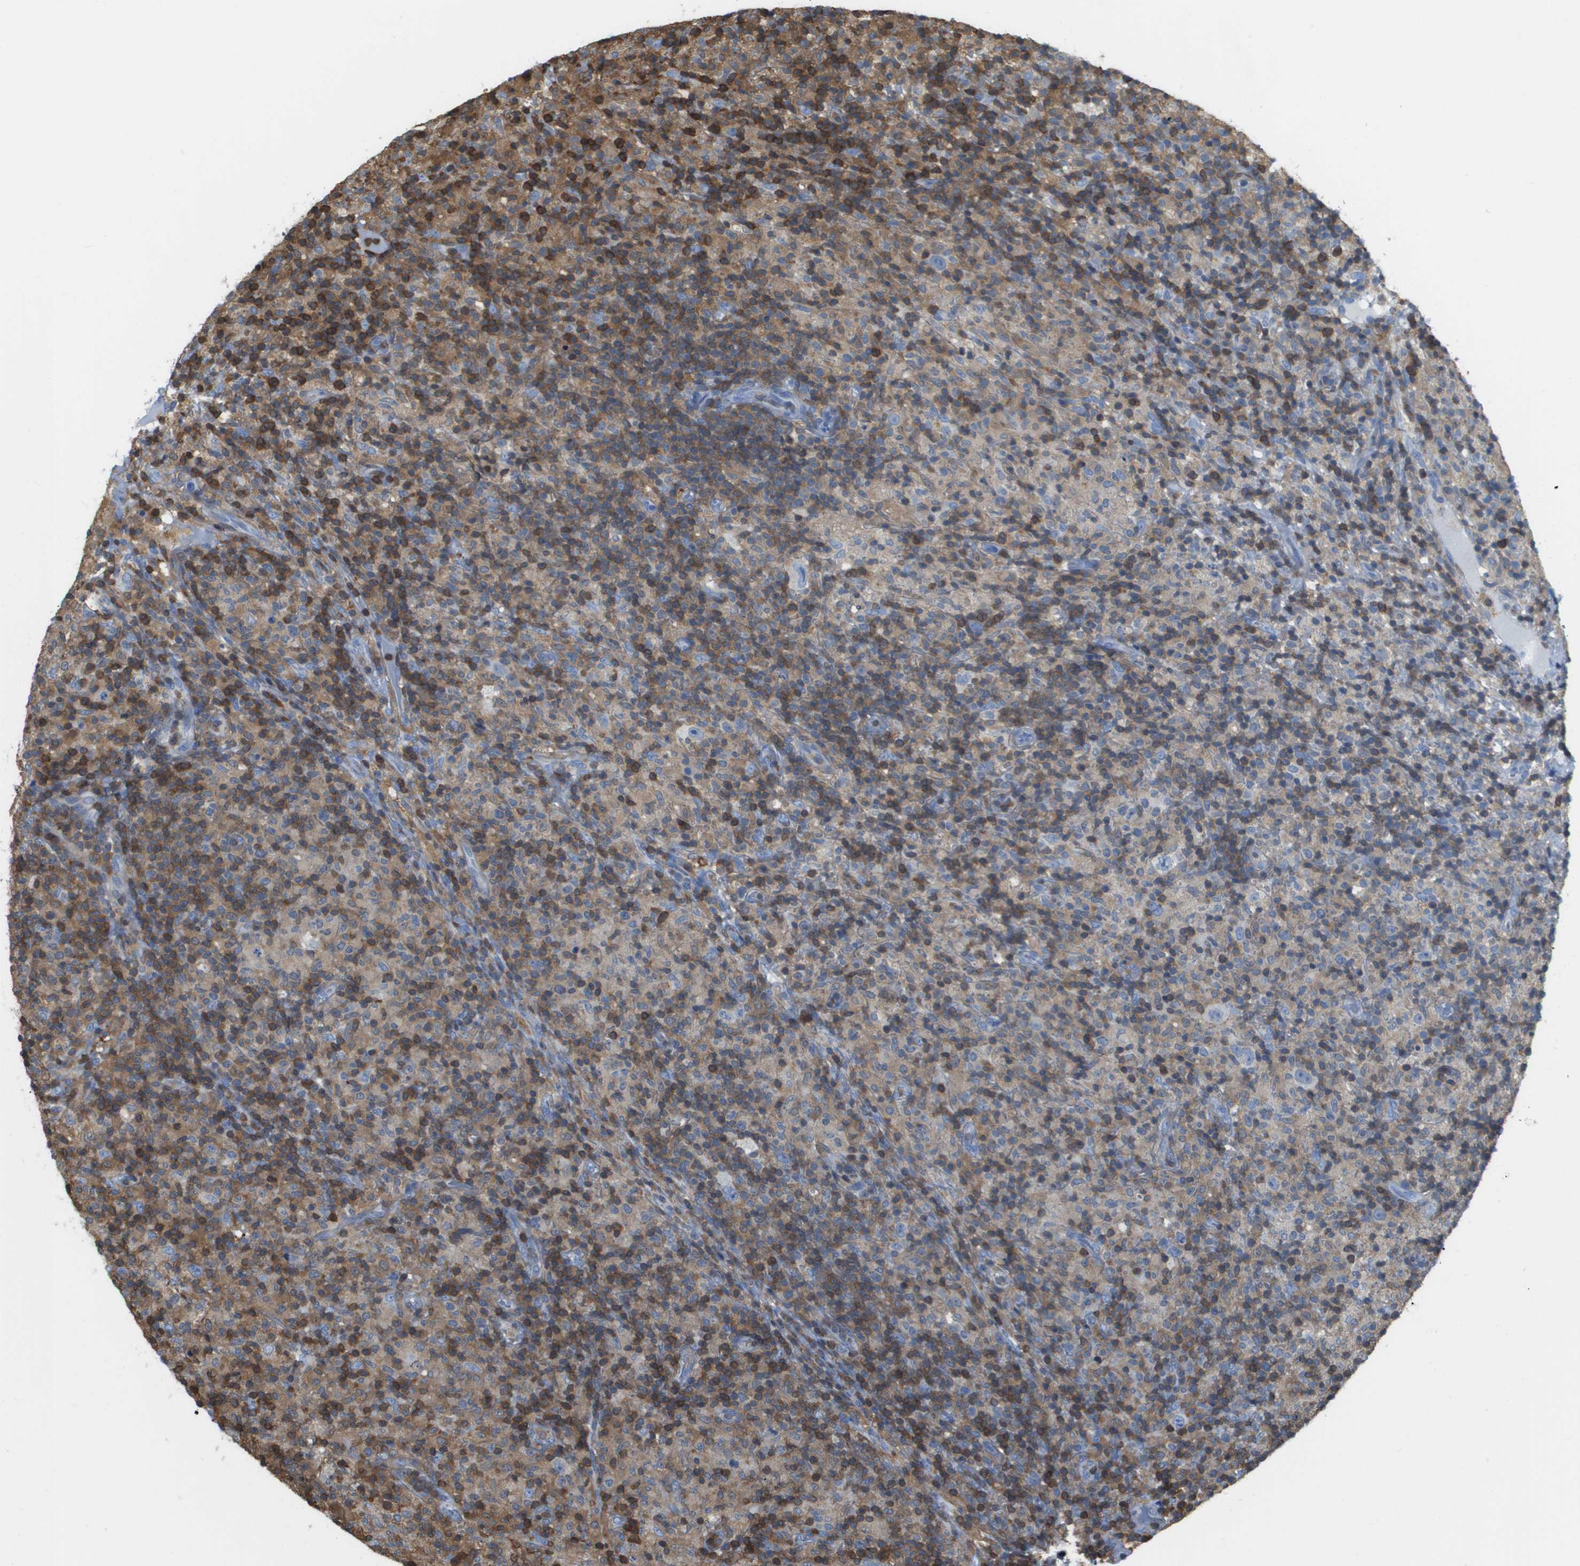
{"staining": {"intensity": "negative", "quantity": "none", "location": "none"}, "tissue": "lymphoma", "cell_type": "Tumor cells", "image_type": "cancer", "snomed": [{"axis": "morphology", "description": "Hodgkin's disease, NOS"}, {"axis": "topography", "description": "Lymph node"}], "caption": "Tumor cells are negative for protein expression in human lymphoma.", "gene": "DOCK5", "patient": {"sex": "male", "age": 70}}